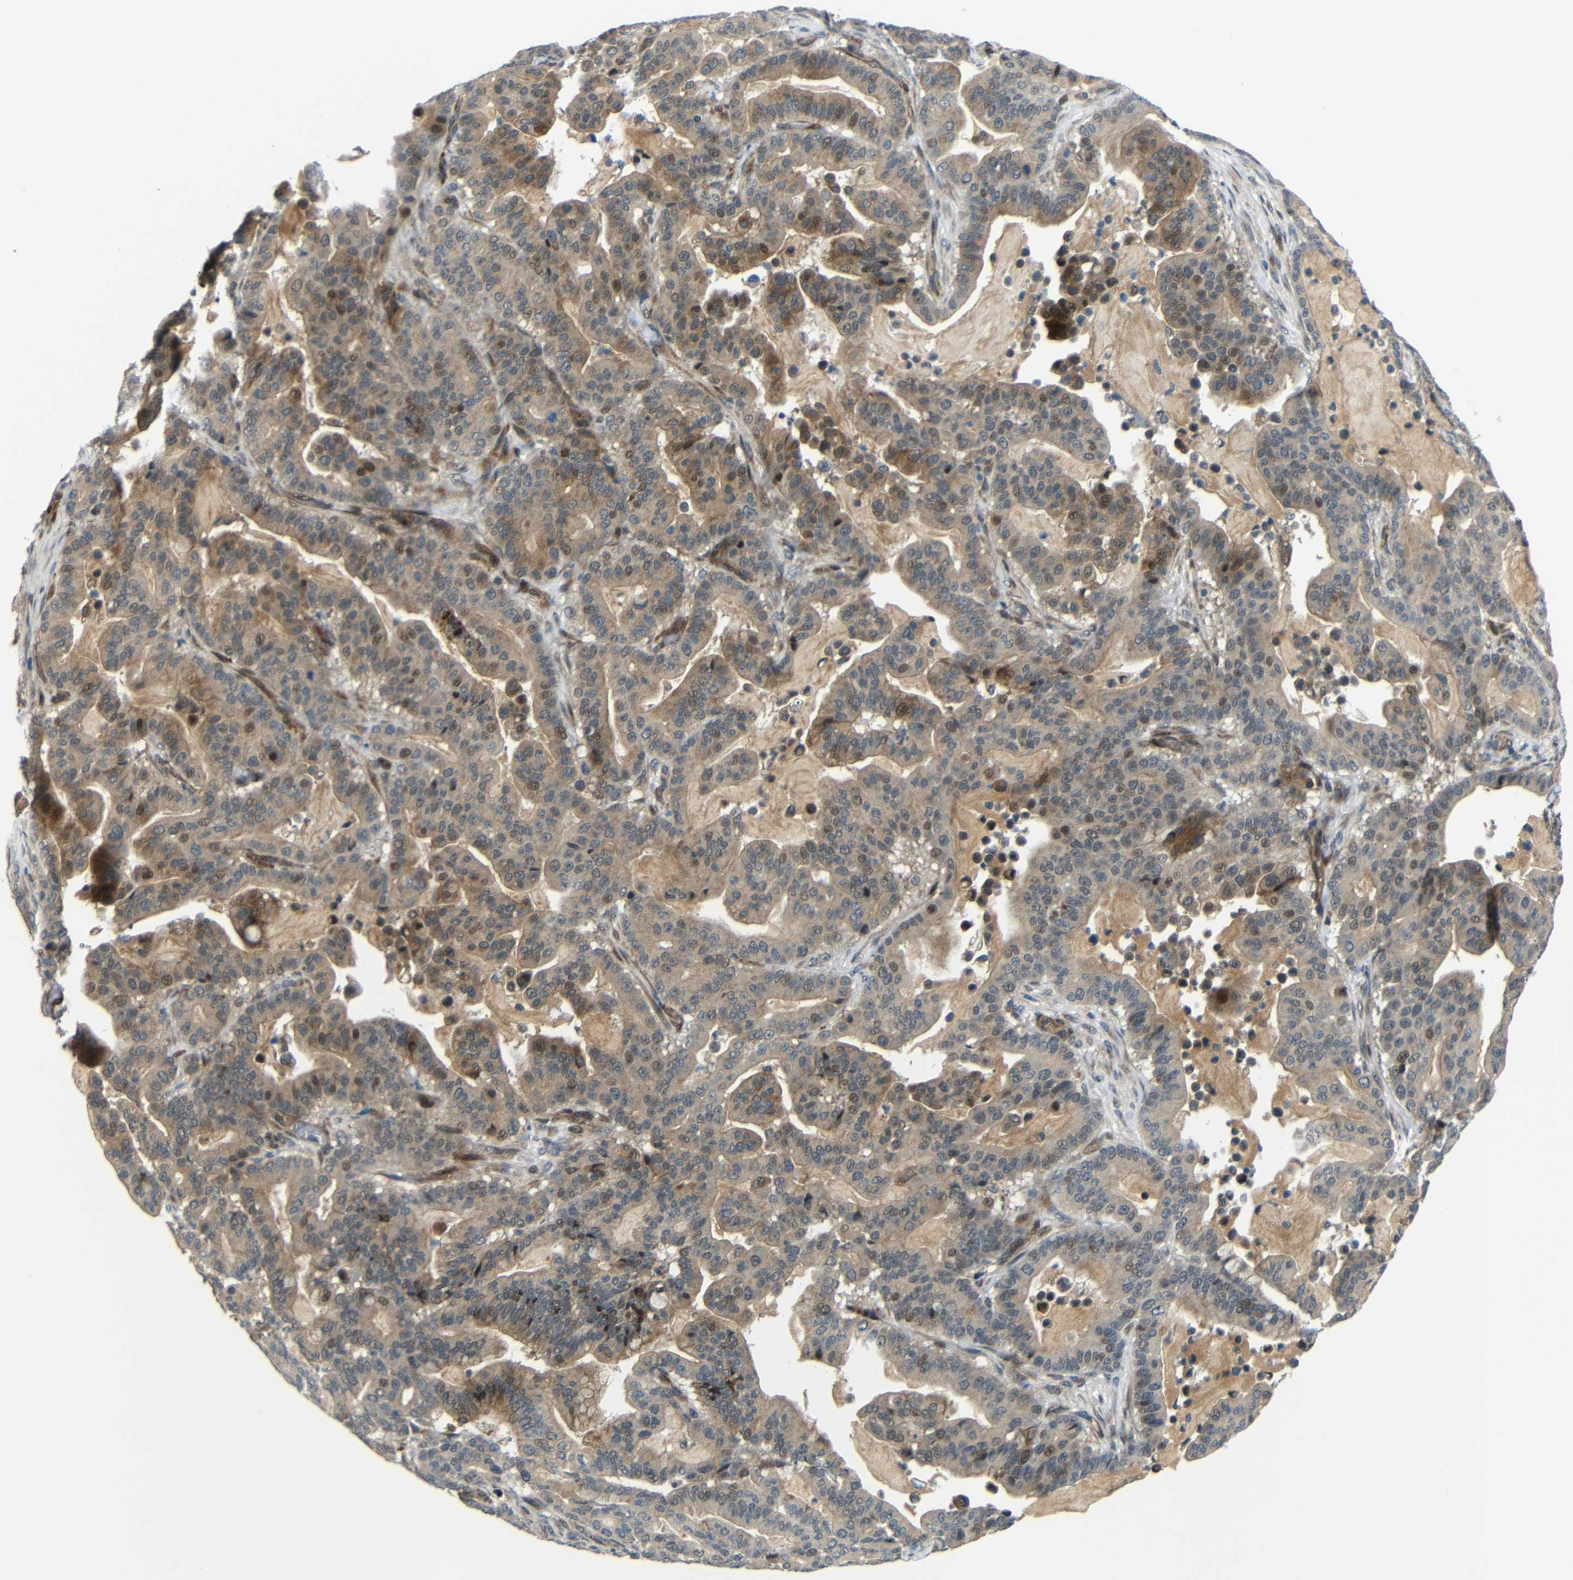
{"staining": {"intensity": "moderate", "quantity": ">75%", "location": "cytoplasmic/membranous"}, "tissue": "pancreatic cancer", "cell_type": "Tumor cells", "image_type": "cancer", "snomed": [{"axis": "morphology", "description": "Adenocarcinoma, NOS"}, {"axis": "topography", "description": "Pancreas"}], "caption": "A photomicrograph of pancreatic cancer (adenocarcinoma) stained for a protein demonstrates moderate cytoplasmic/membranous brown staining in tumor cells. (DAB (3,3'-diaminobenzidine) IHC with brightfield microscopy, high magnification).", "gene": "SYDE1", "patient": {"sex": "male", "age": 63}}